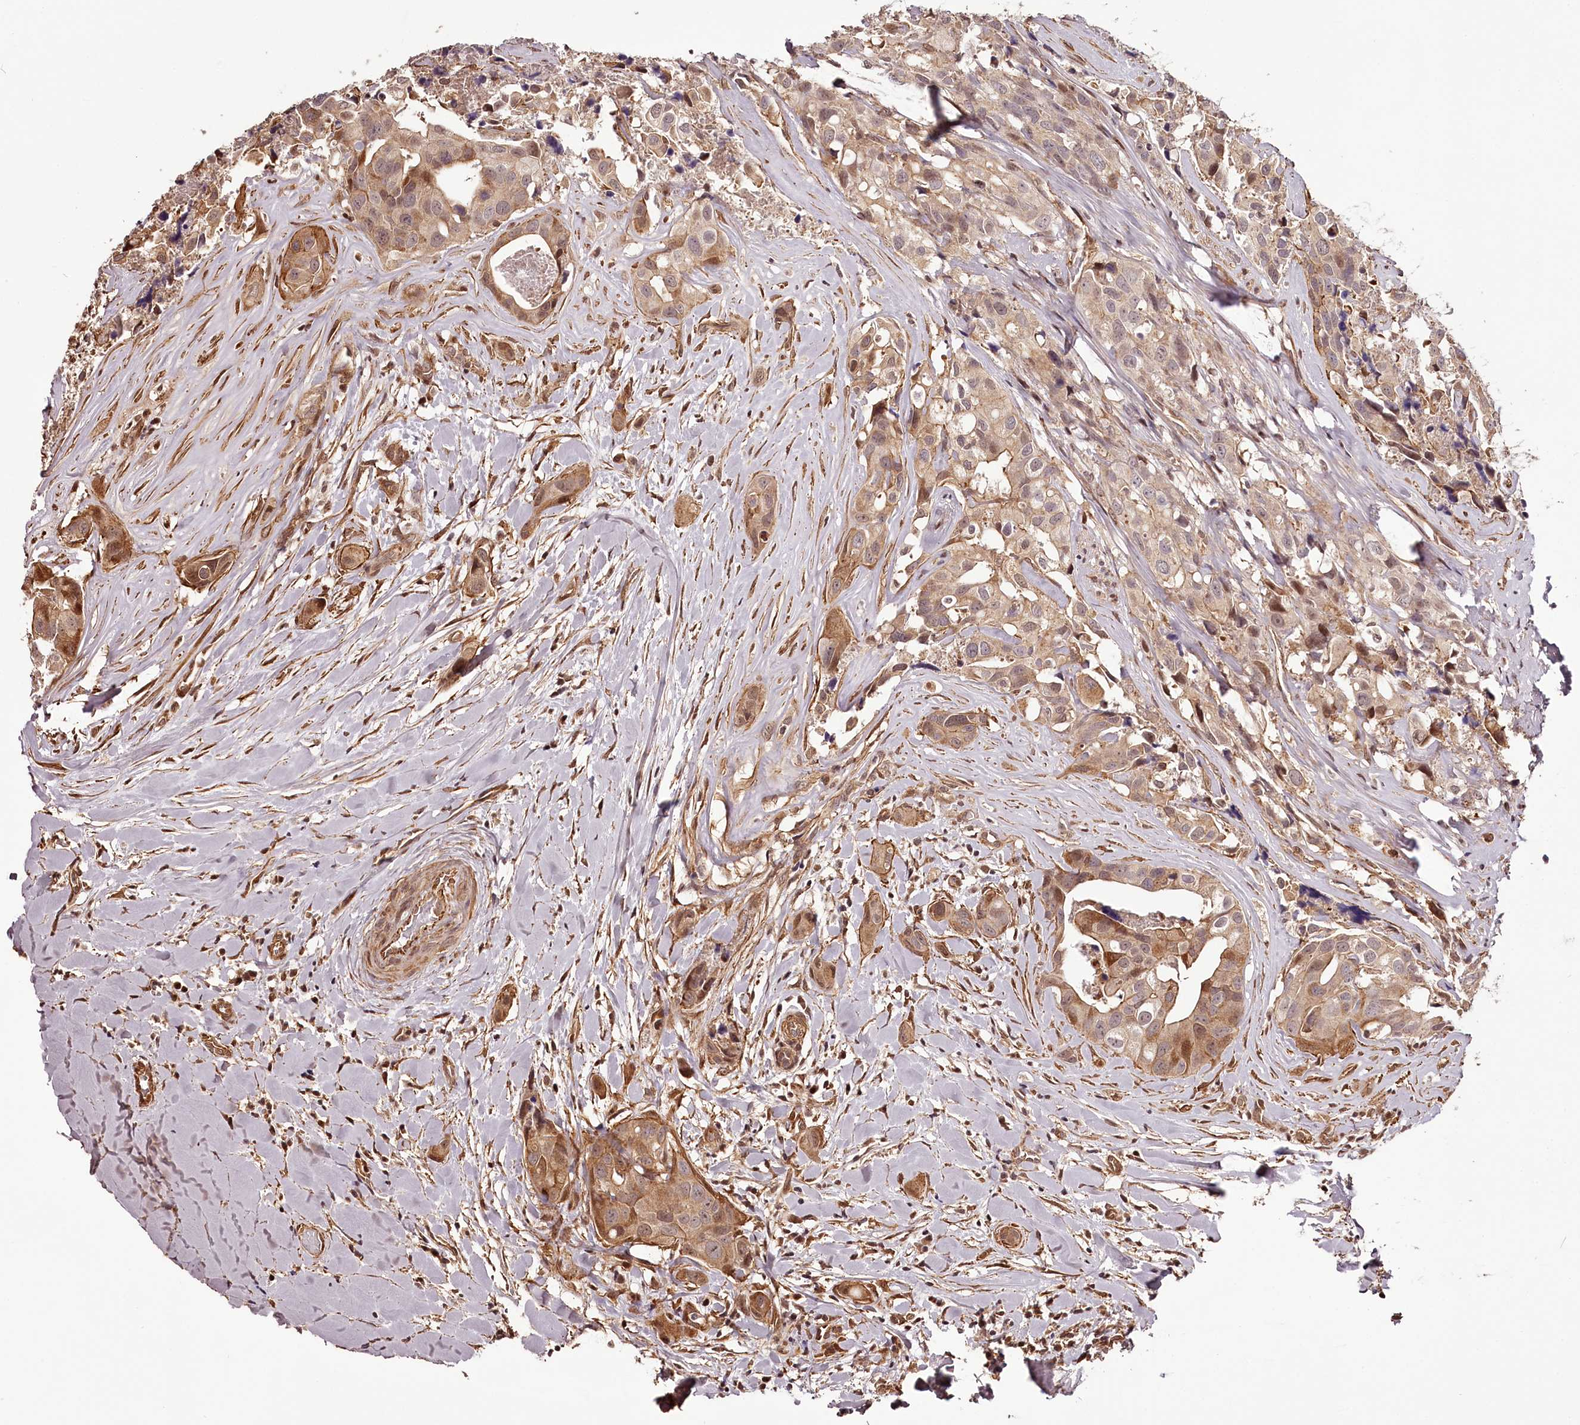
{"staining": {"intensity": "moderate", "quantity": ">75%", "location": "cytoplasmic/membranous"}, "tissue": "head and neck cancer", "cell_type": "Tumor cells", "image_type": "cancer", "snomed": [{"axis": "morphology", "description": "Adenocarcinoma, NOS"}, {"axis": "morphology", "description": "Adenocarcinoma, metastatic, NOS"}, {"axis": "topography", "description": "Head-Neck"}], "caption": "Head and neck adenocarcinoma stained with IHC exhibits moderate cytoplasmic/membranous expression in approximately >75% of tumor cells.", "gene": "TTC33", "patient": {"sex": "male", "age": 75}}